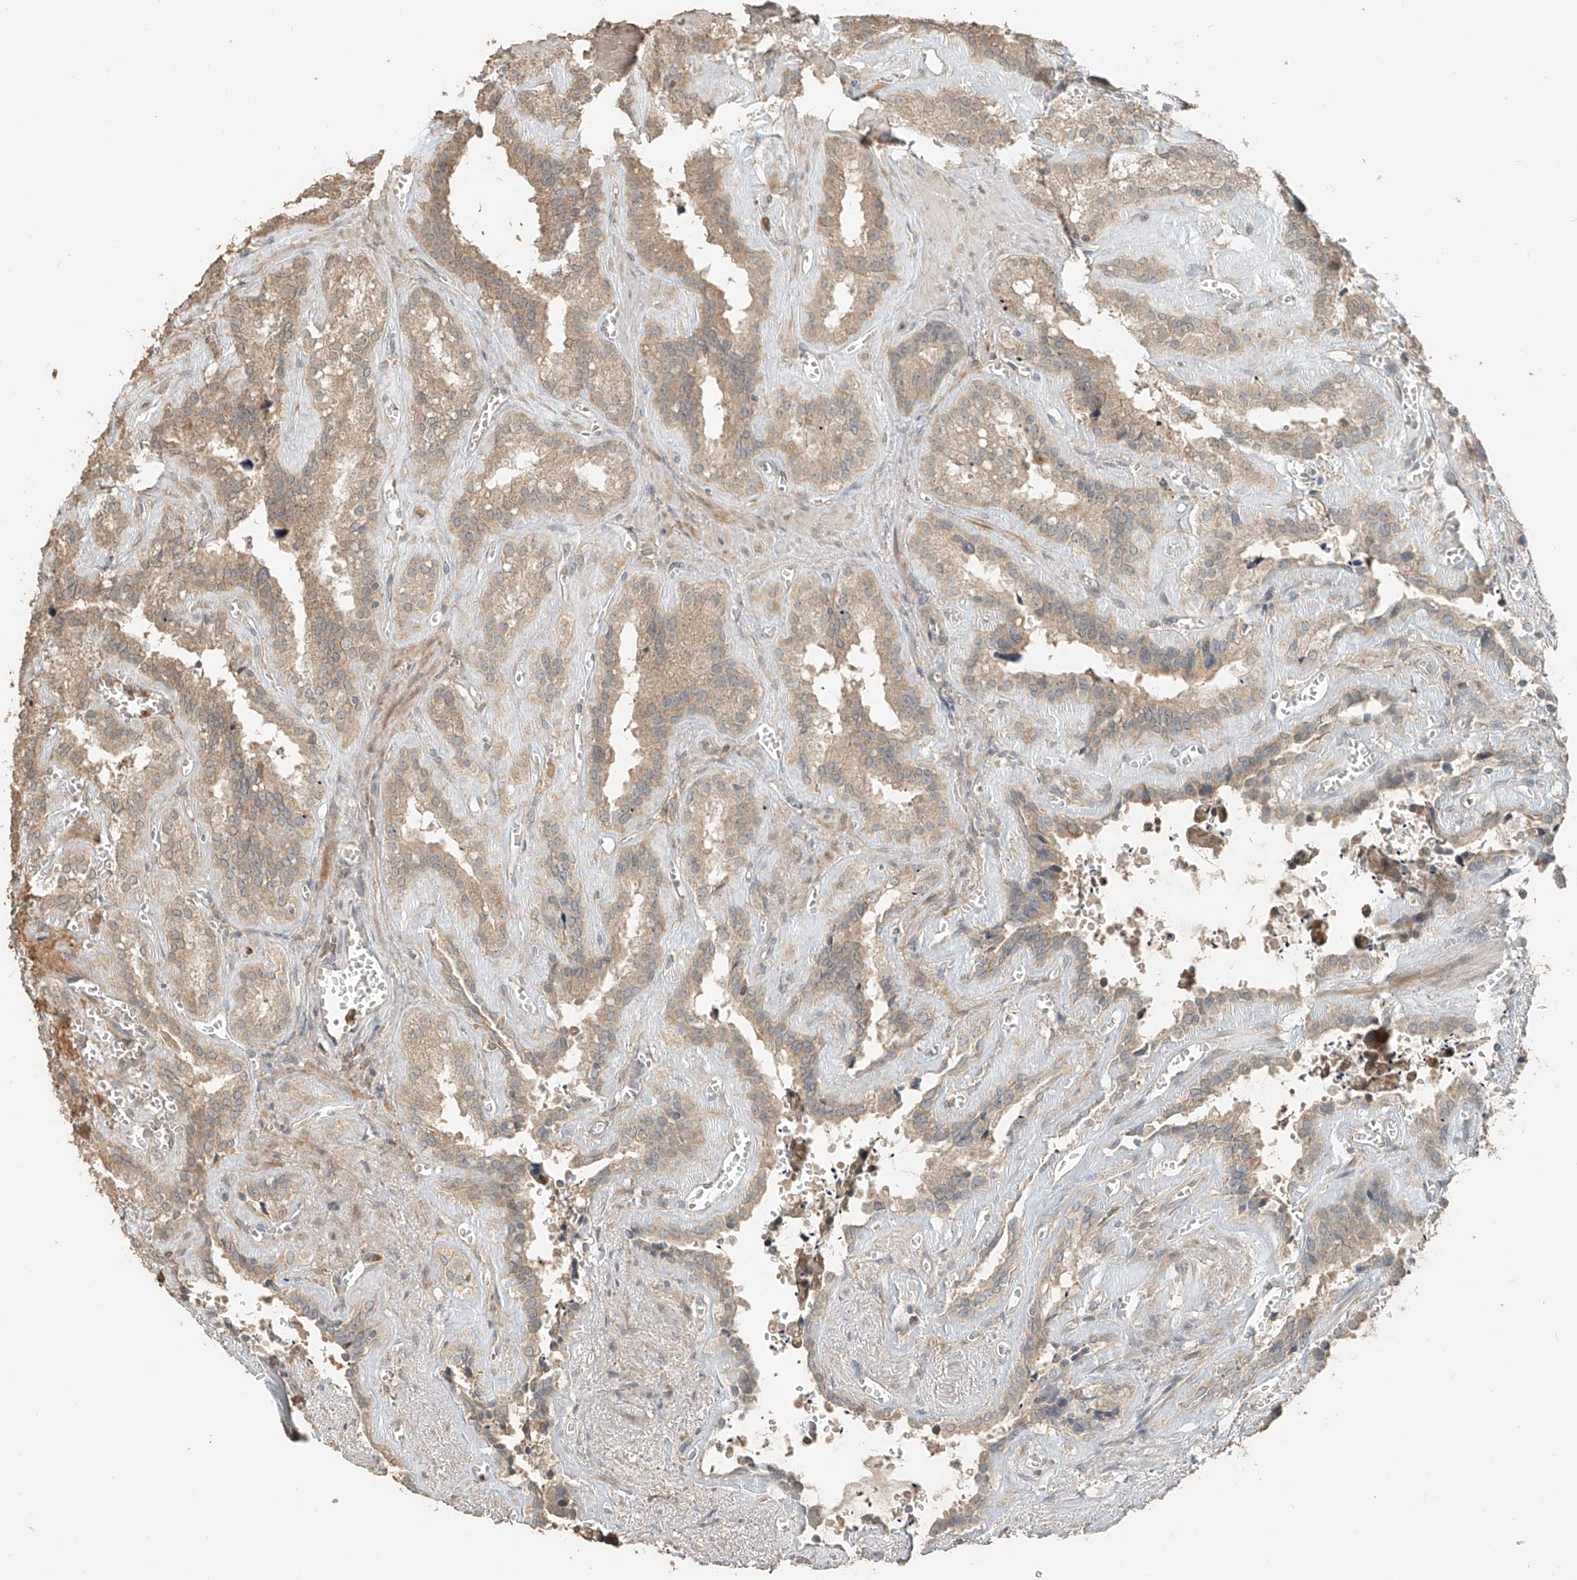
{"staining": {"intensity": "weak", "quantity": ">75%", "location": "cytoplasmic/membranous"}, "tissue": "seminal vesicle", "cell_type": "Glandular cells", "image_type": "normal", "snomed": [{"axis": "morphology", "description": "Normal tissue, NOS"}, {"axis": "topography", "description": "Prostate"}, {"axis": "topography", "description": "Seminal veicle"}], "caption": "Weak cytoplasmic/membranous staining for a protein is appreciated in about >75% of glandular cells of normal seminal vesicle using immunohistochemistry.", "gene": "RFTN2", "patient": {"sex": "male", "age": 59}}